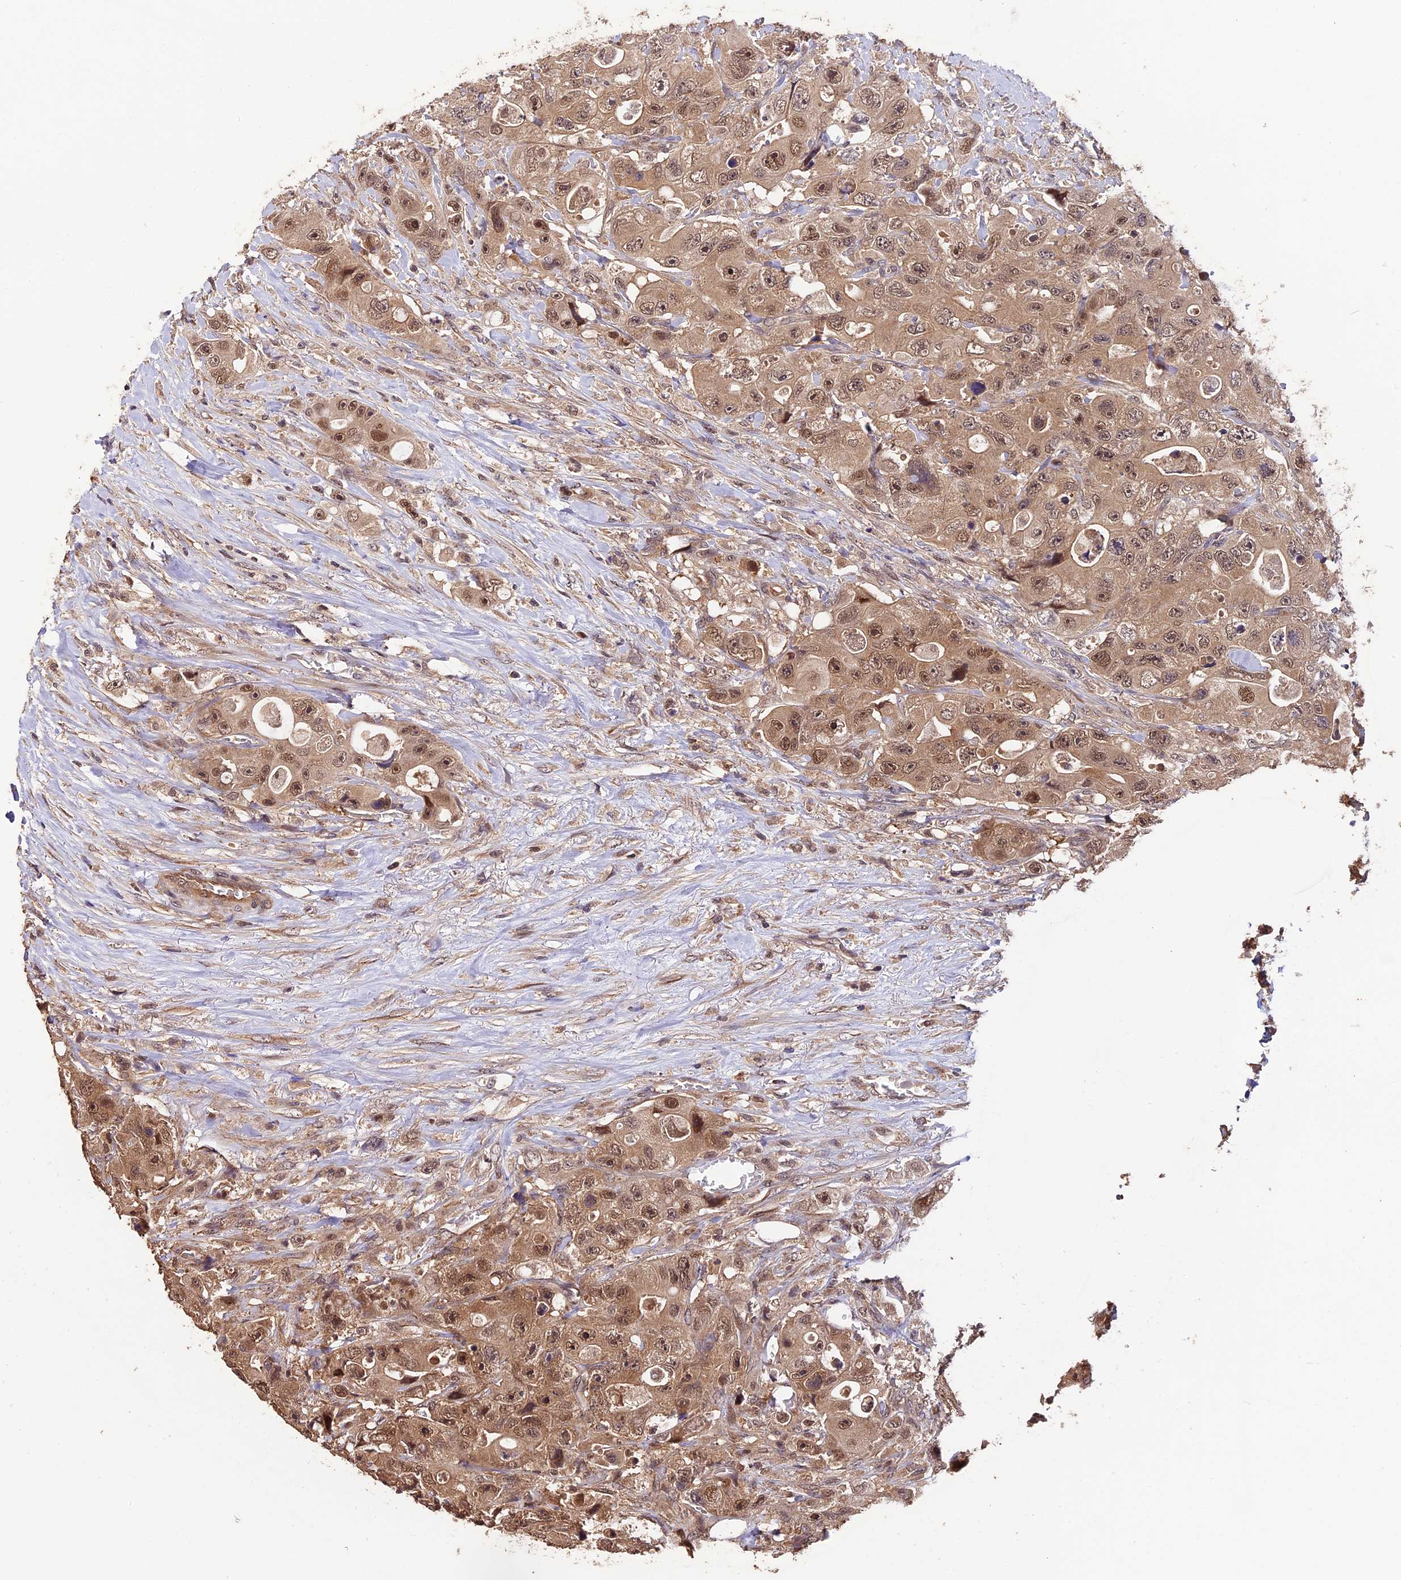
{"staining": {"intensity": "moderate", "quantity": ">75%", "location": "cytoplasmic/membranous,nuclear"}, "tissue": "colorectal cancer", "cell_type": "Tumor cells", "image_type": "cancer", "snomed": [{"axis": "morphology", "description": "Adenocarcinoma, NOS"}, {"axis": "topography", "description": "Colon"}], "caption": "Tumor cells reveal moderate cytoplasmic/membranous and nuclear positivity in about >75% of cells in colorectal adenocarcinoma.", "gene": "TRMT1", "patient": {"sex": "female", "age": 46}}